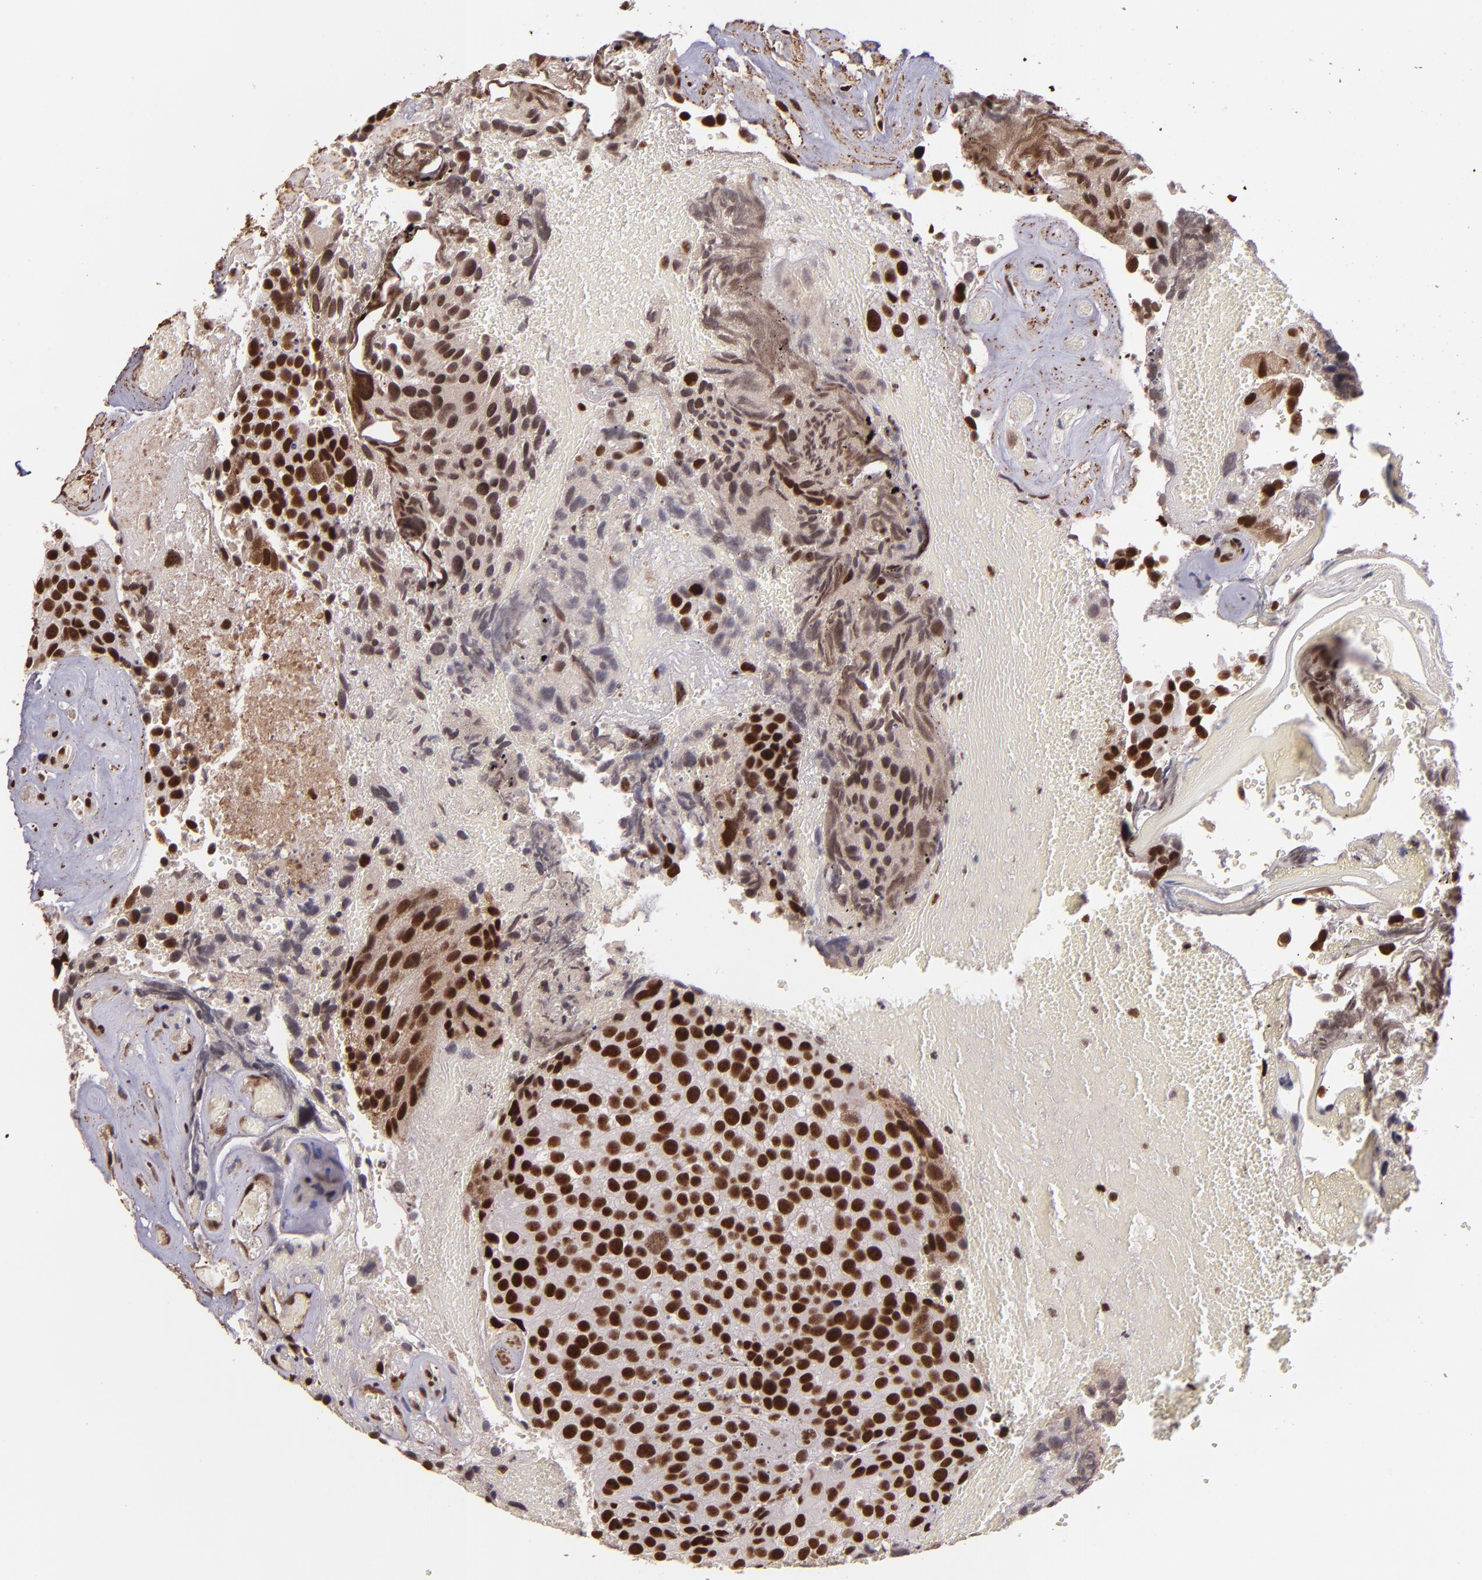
{"staining": {"intensity": "strong", "quantity": ">75%", "location": "nuclear"}, "tissue": "urothelial cancer", "cell_type": "Tumor cells", "image_type": "cancer", "snomed": [{"axis": "morphology", "description": "Urothelial carcinoma, High grade"}, {"axis": "topography", "description": "Urinary bladder"}], "caption": "Brown immunohistochemical staining in human urothelial cancer reveals strong nuclear staining in about >75% of tumor cells.", "gene": "PQBP1", "patient": {"sex": "male", "age": 72}}